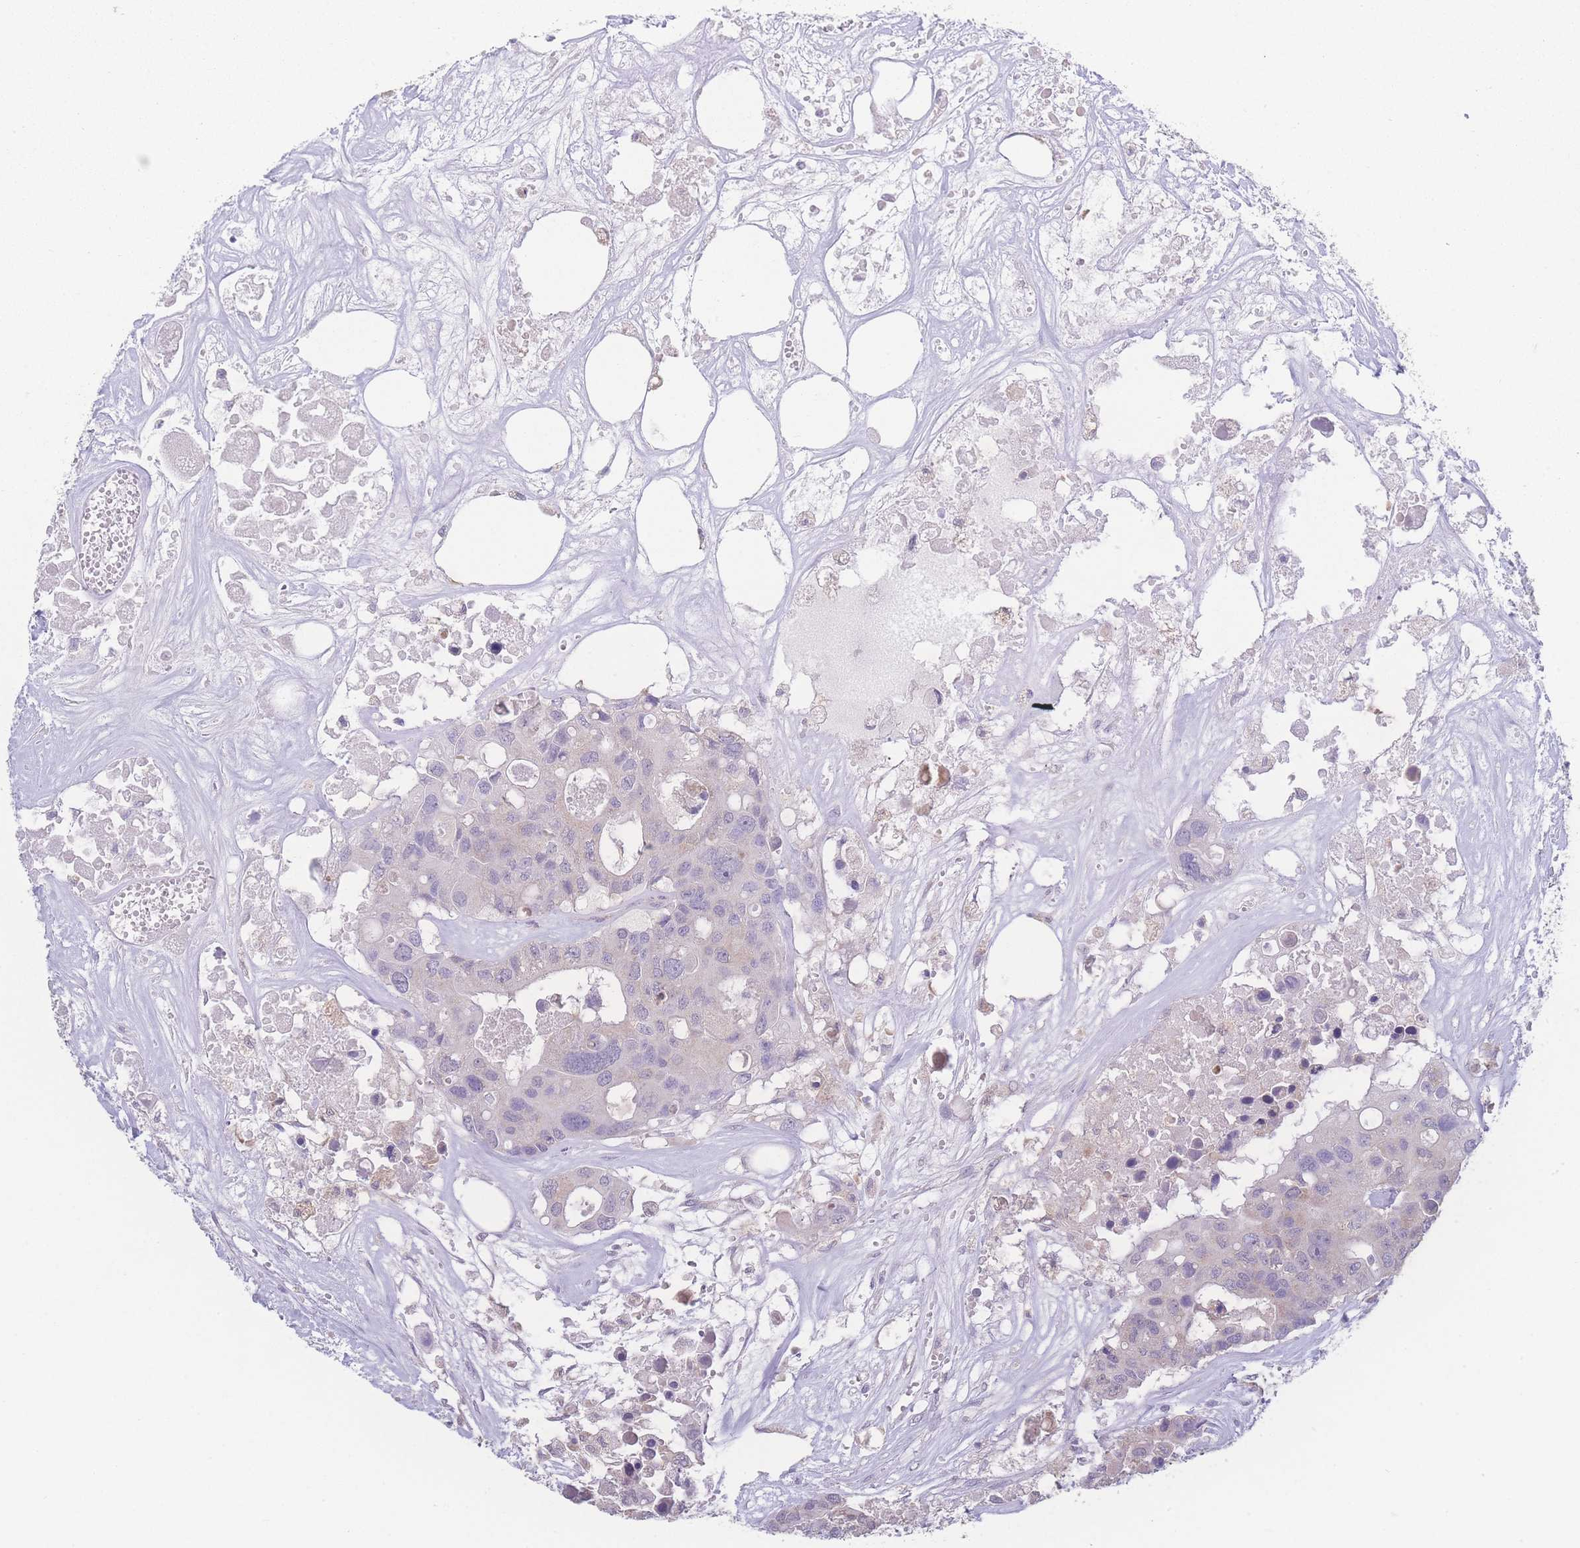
{"staining": {"intensity": "negative", "quantity": "none", "location": "none"}, "tissue": "colorectal cancer", "cell_type": "Tumor cells", "image_type": "cancer", "snomed": [{"axis": "morphology", "description": "Adenocarcinoma, NOS"}, {"axis": "topography", "description": "Colon"}], "caption": "The immunohistochemistry (IHC) micrograph has no significant expression in tumor cells of adenocarcinoma (colorectal) tissue. (DAB (3,3'-diaminobenzidine) IHC, high magnification).", "gene": "GIPR", "patient": {"sex": "male", "age": 77}}